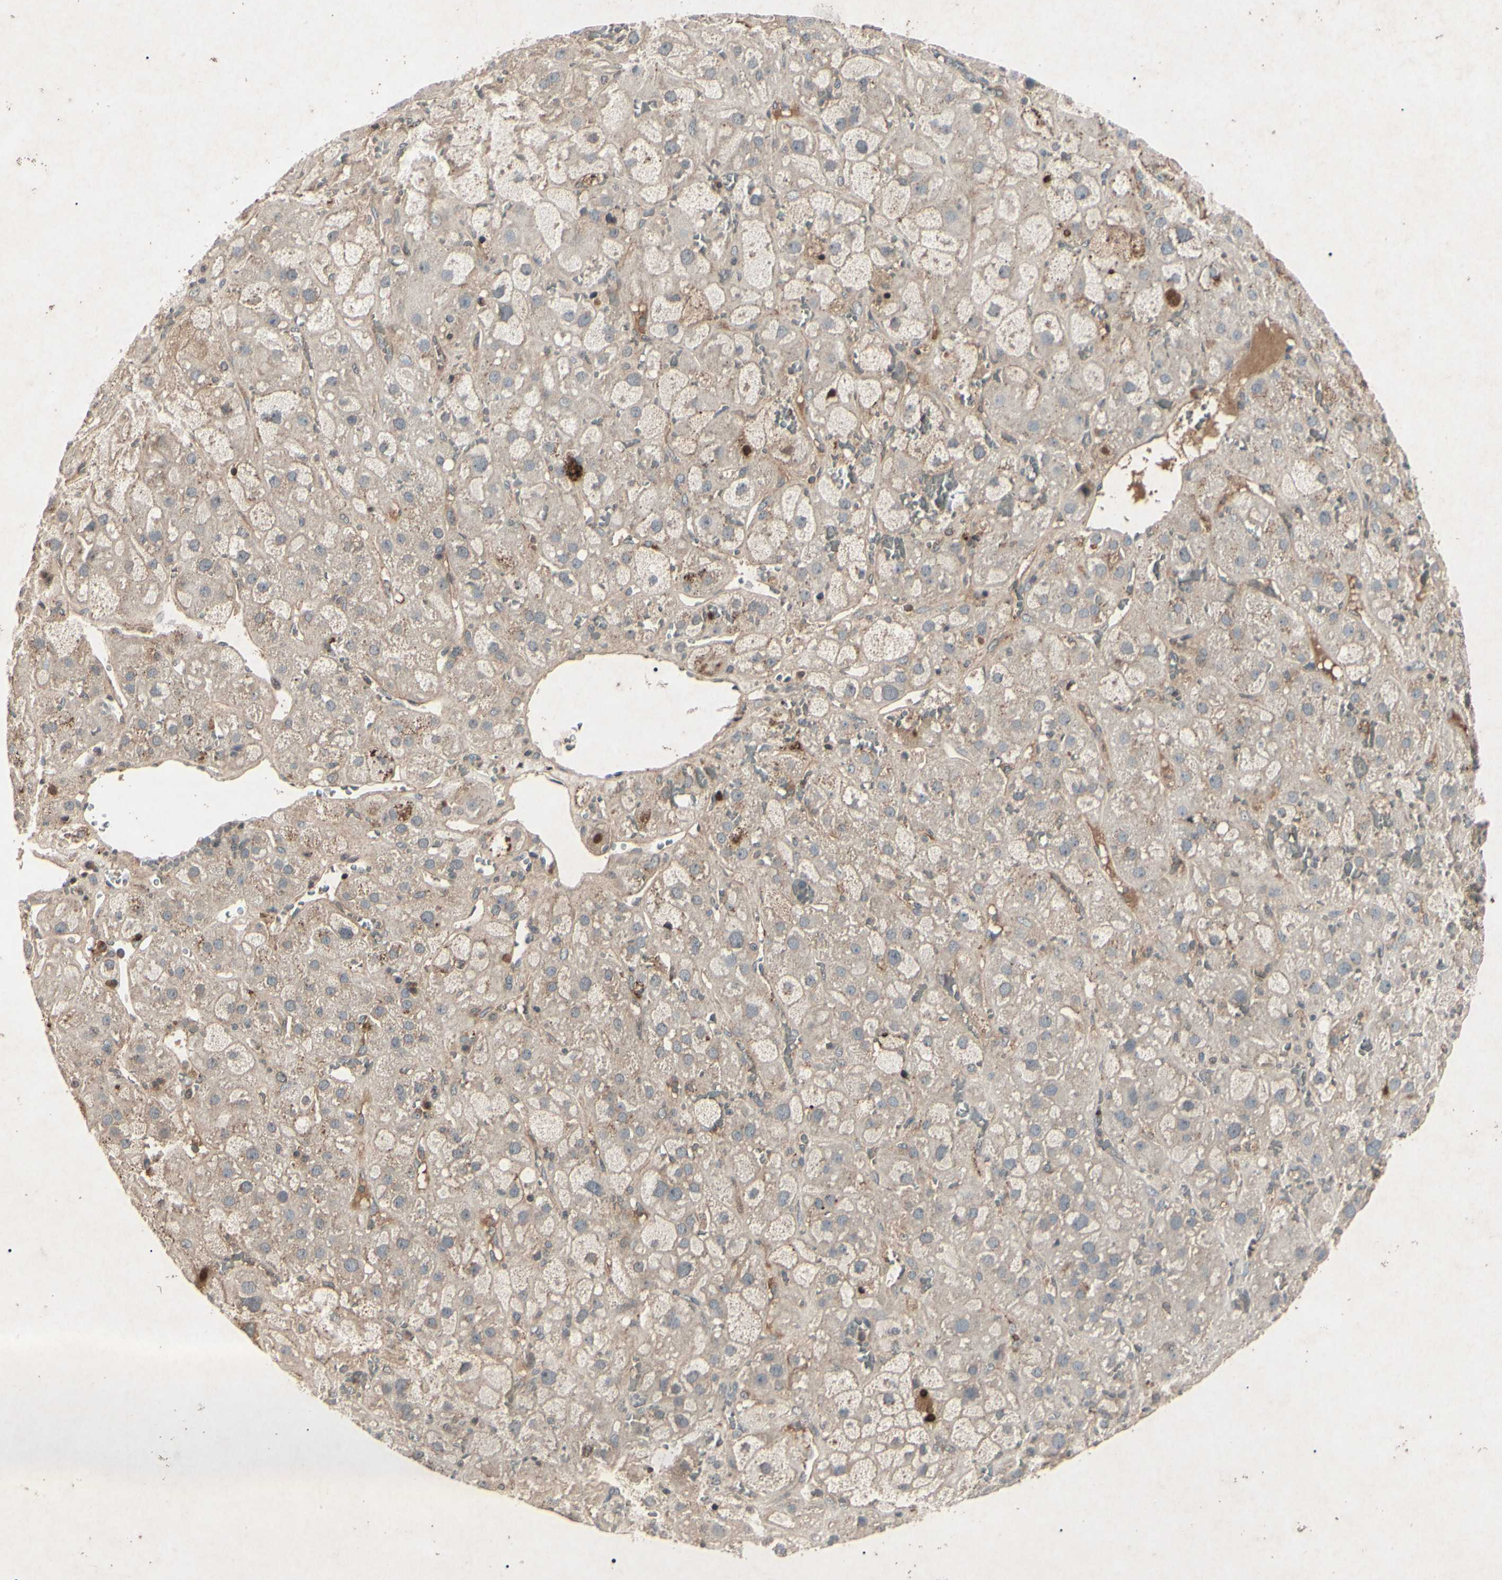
{"staining": {"intensity": "weak", "quantity": "25%-75%", "location": "cytoplasmic/membranous"}, "tissue": "adrenal gland", "cell_type": "Glandular cells", "image_type": "normal", "snomed": [{"axis": "morphology", "description": "Normal tissue, NOS"}, {"axis": "topography", "description": "Adrenal gland"}], "caption": "Weak cytoplasmic/membranous protein staining is seen in approximately 25%-75% of glandular cells in adrenal gland.", "gene": "AEBP1", "patient": {"sex": "female", "age": 47}}